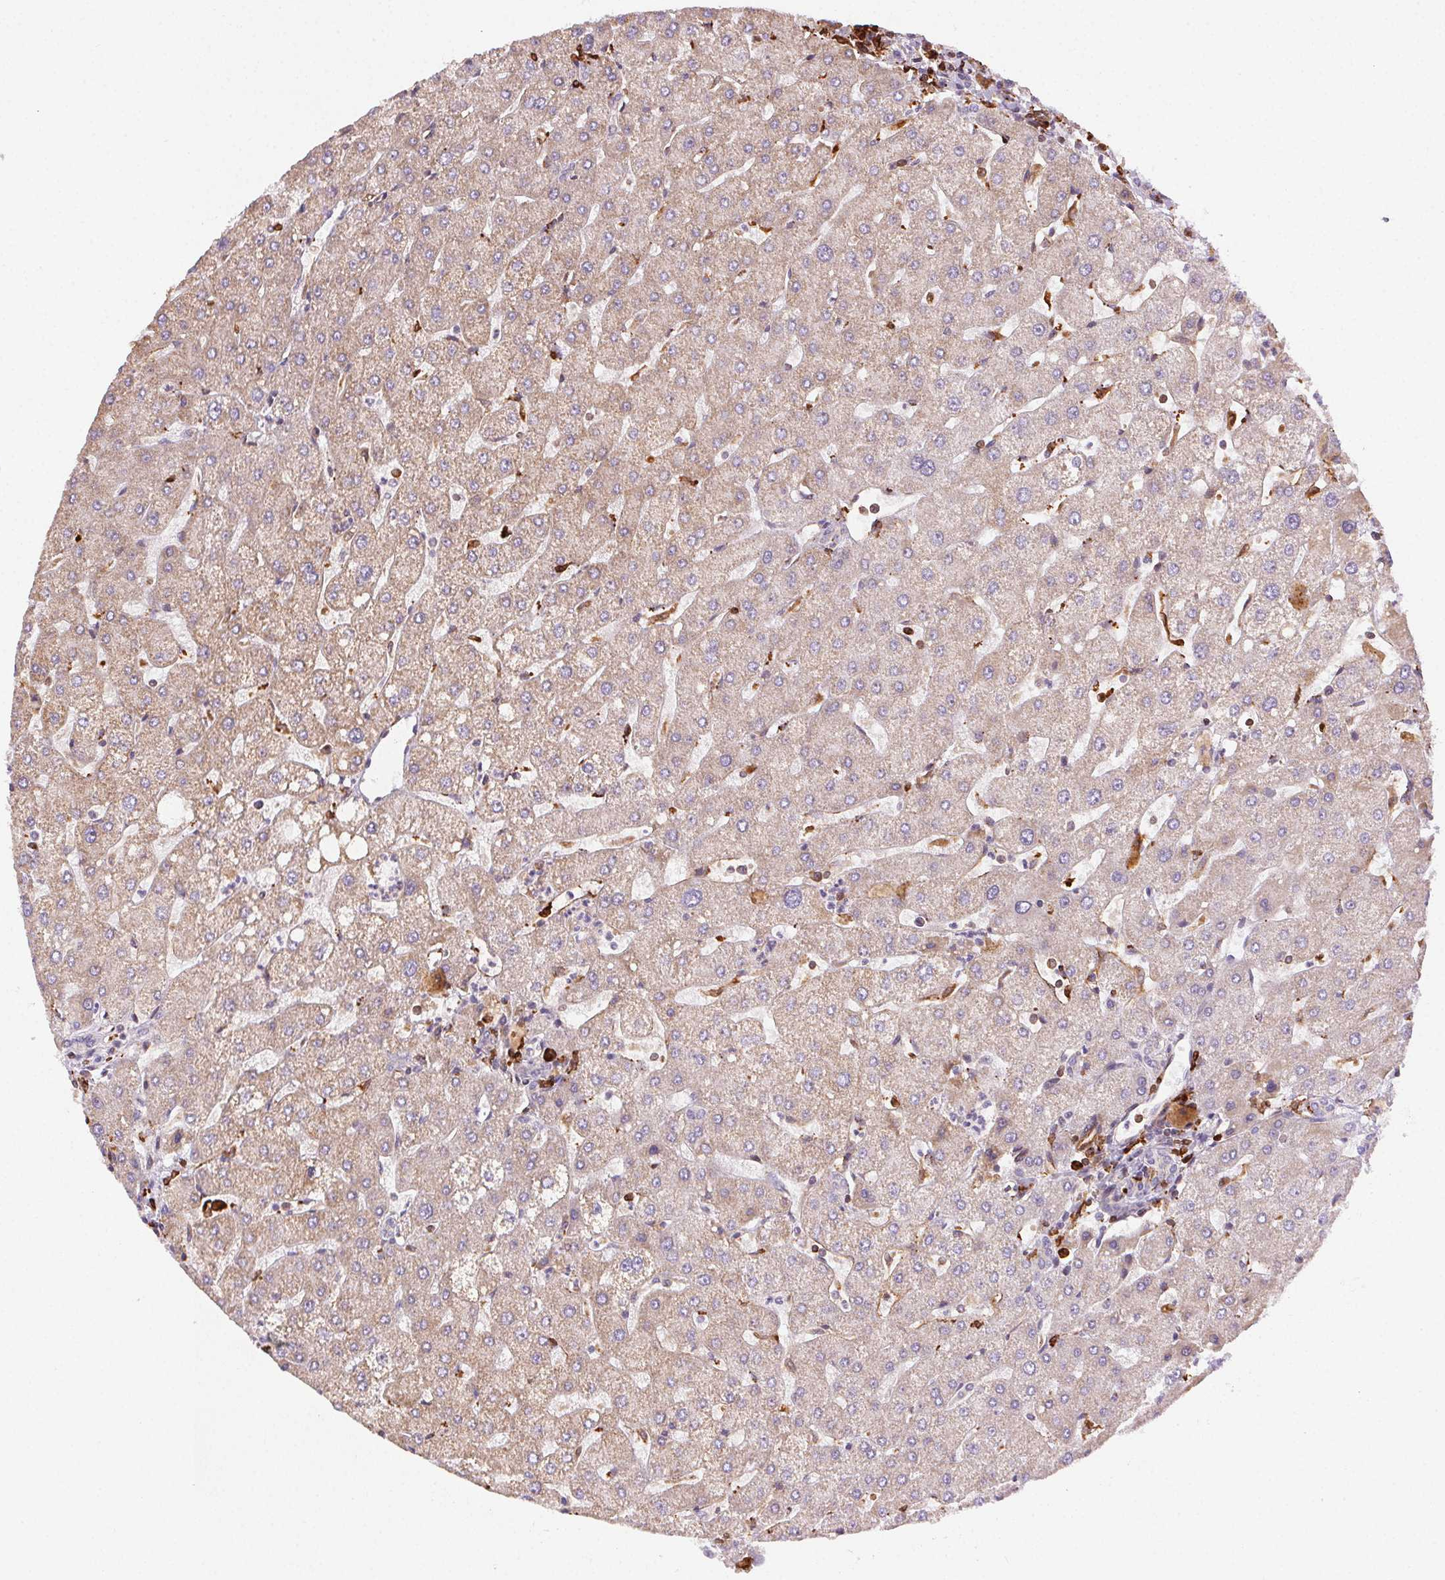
{"staining": {"intensity": "negative", "quantity": "none", "location": "none"}, "tissue": "liver", "cell_type": "Cholangiocytes", "image_type": "normal", "snomed": [{"axis": "morphology", "description": "Normal tissue, NOS"}, {"axis": "topography", "description": "Liver"}], "caption": "This is a photomicrograph of IHC staining of benign liver, which shows no positivity in cholangiocytes.", "gene": "RNASET2", "patient": {"sex": "male", "age": 67}}